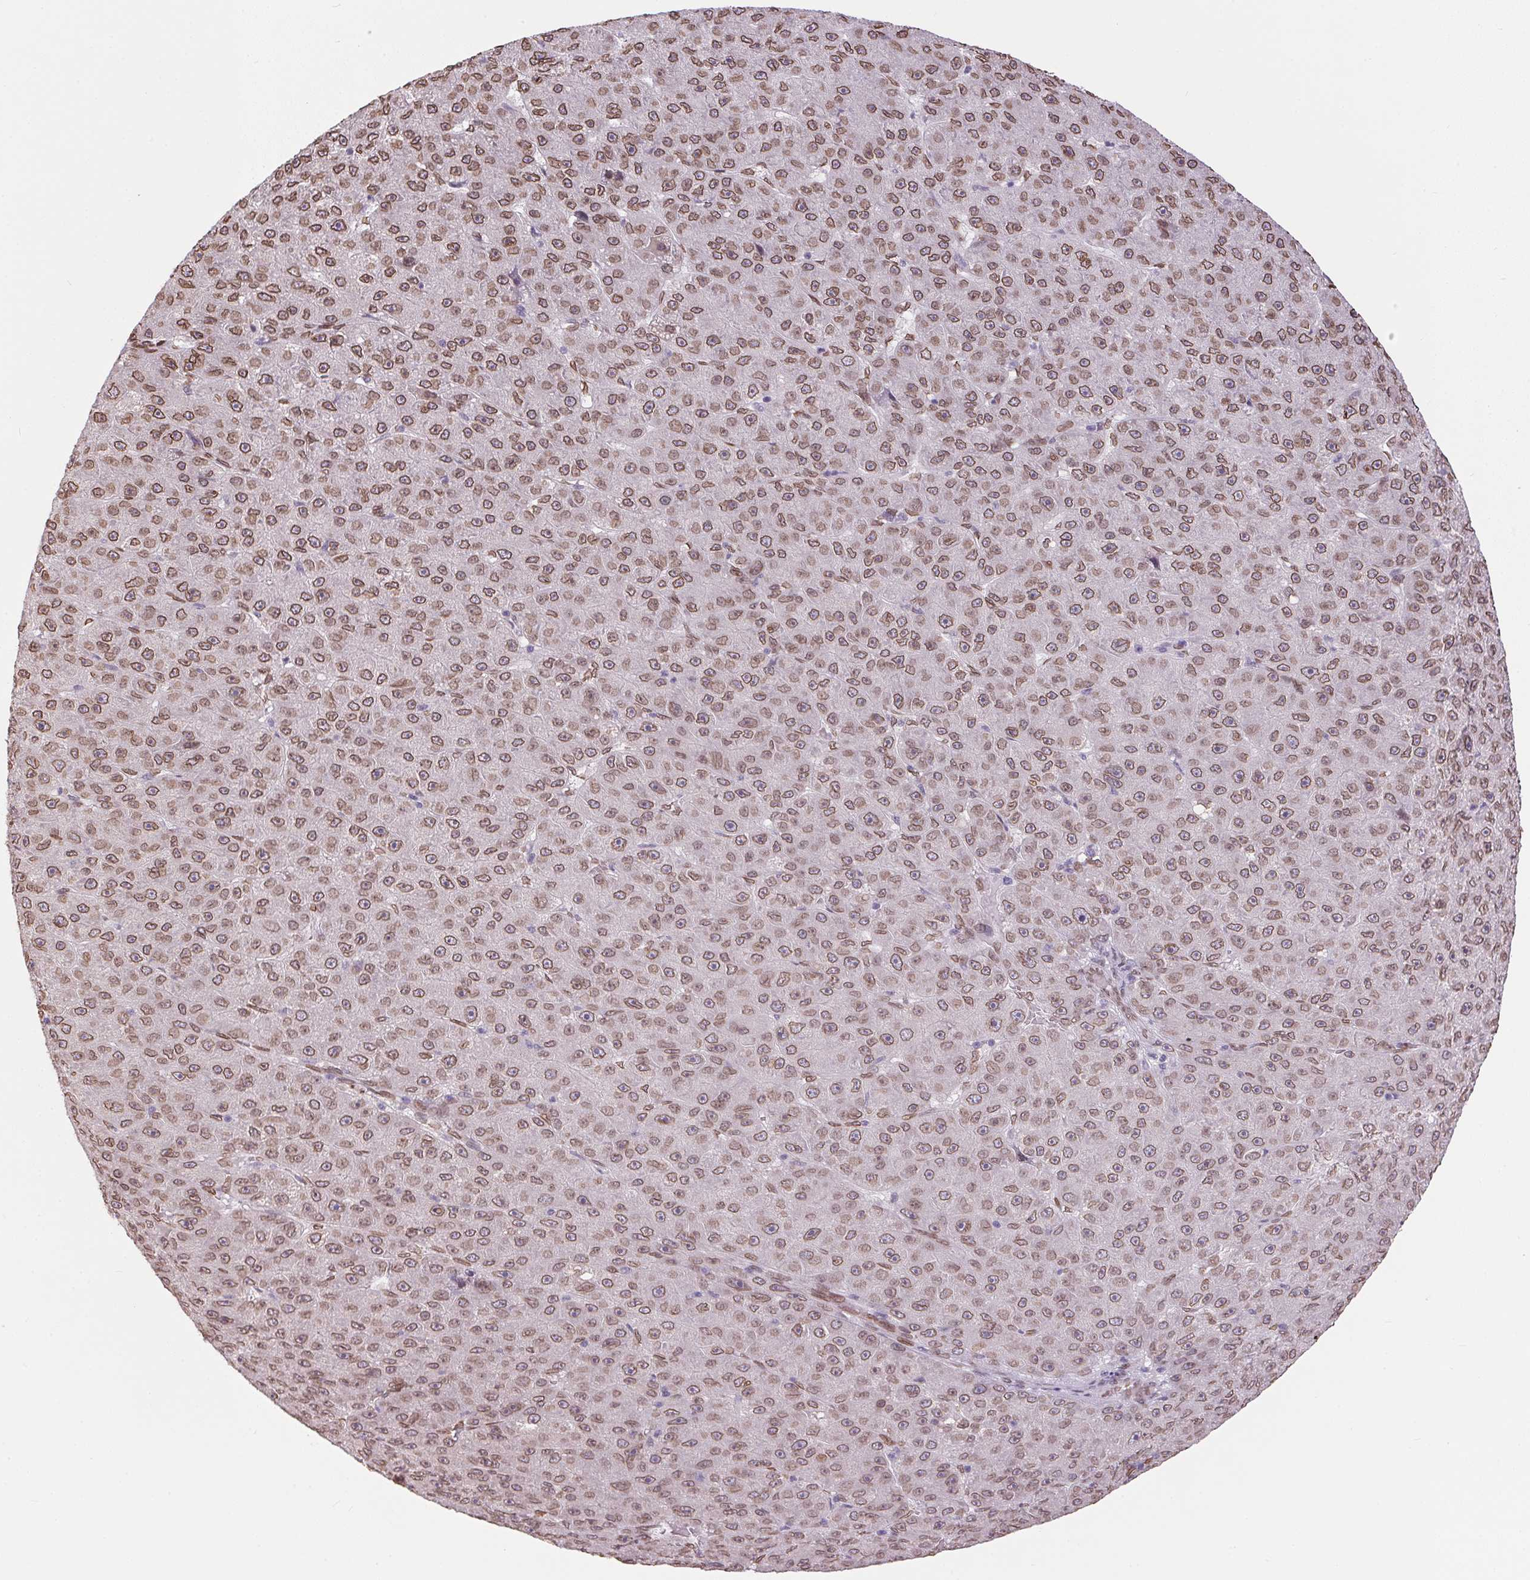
{"staining": {"intensity": "moderate", "quantity": ">75%", "location": "cytoplasmic/membranous,nuclear"}, "tissue": "liver cancer", "cell_type": "Tumor cells", "image_type": "cancer", "snomed": [{"axis": "morphology", "description": "Carcinoma, Hepatocellular, NOS"}, {"axis": "topography", "description": "Liver"}], "caption": "A brown stain shows moderate cytoplasmic/membranous and nuclear expression of a protein in hepatocellular carcinoma (liver) tumor cells.", "gene": "TMEM175", "patient": {"sex": "male", "age": 67}}